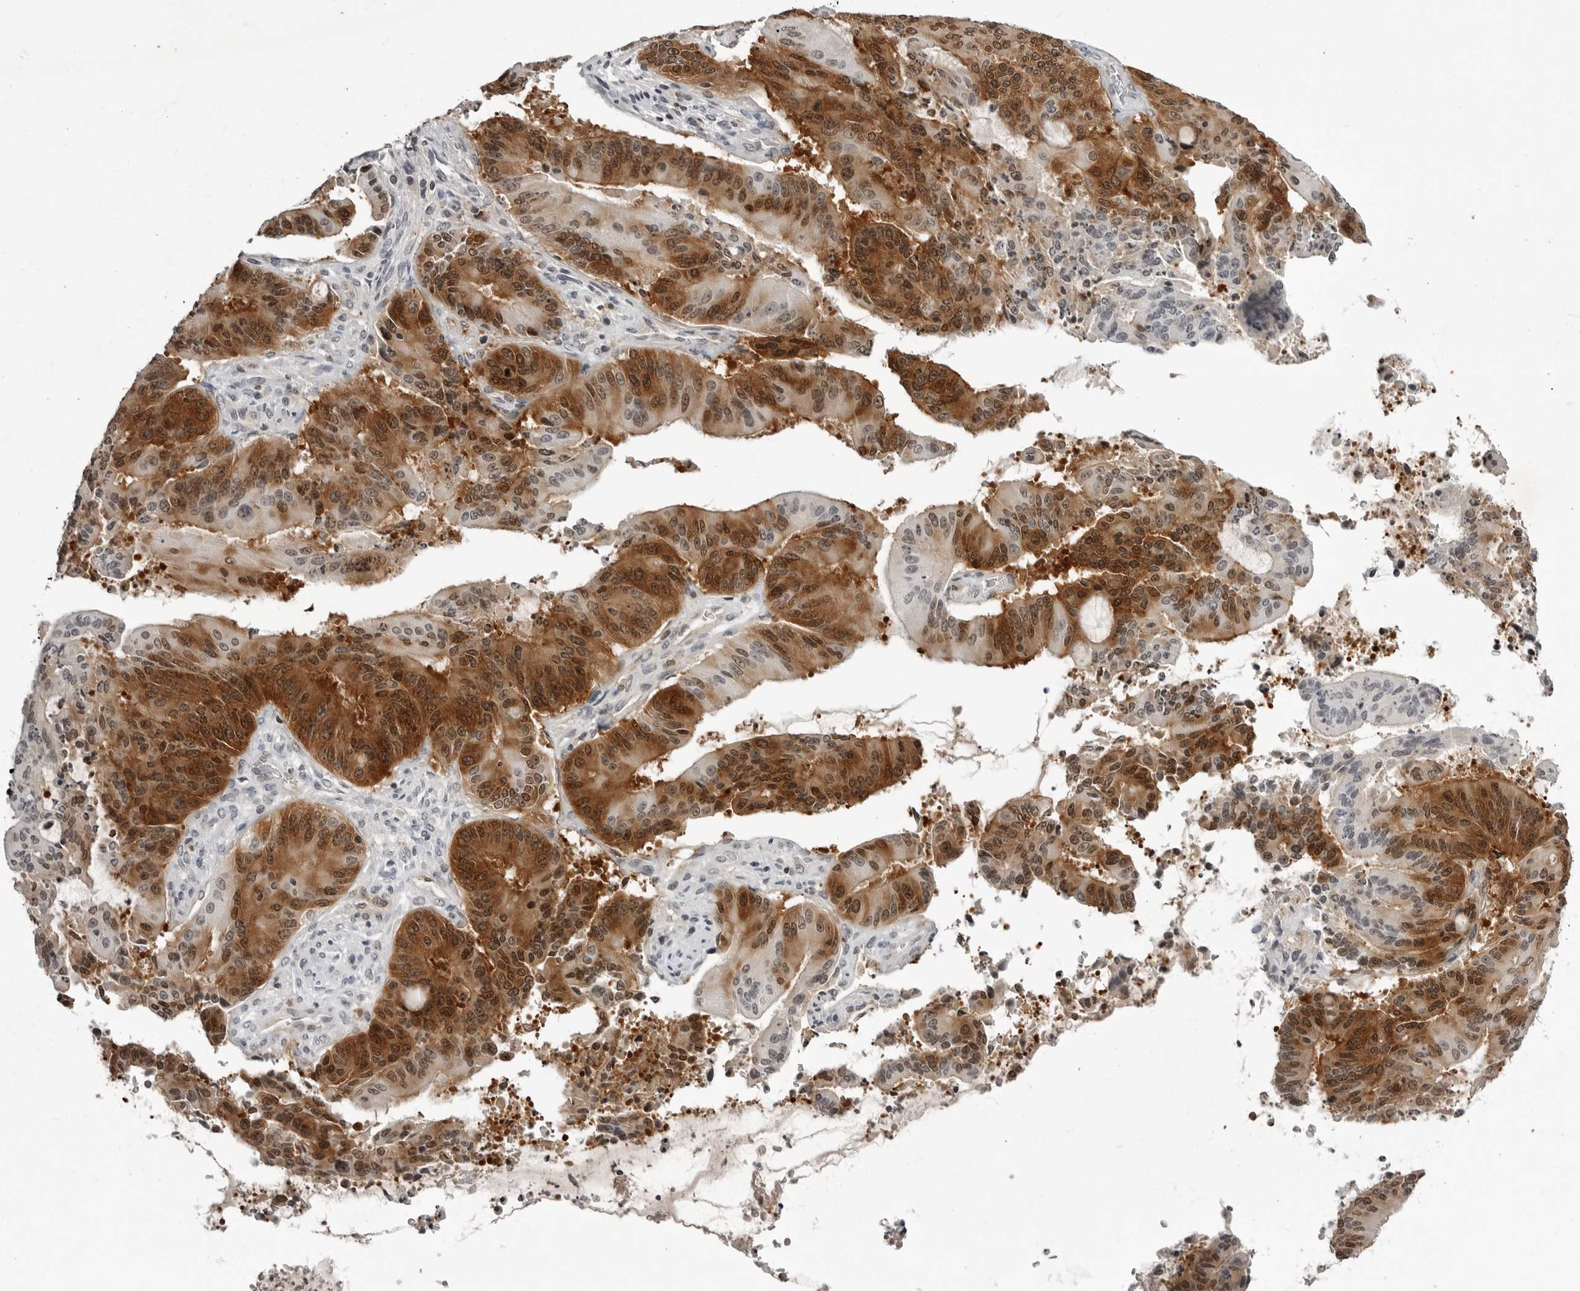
{"staining": {"intensity": "strong", "quantity": "25%-75%", "location": "cytoplasmic/membranous,nuclear"}, "tissue": "liver cancer", "cell_type": "Tumor cells", "image_type": "cancer", "snomed": [{"axis": "morphology", "description": "Normal tissue, NOS"}, {"axis": "morphology", "description": "Cholangiocarcinoma"}, {"axis": "topography", "description": "Liver"}, {"axis": "topography", "description": "Peripheral nerve tissue"}], "caption": "High-power microscopy captured an immunohistochemistry histopathology image of liver cancer (cholangiocarcinoma), revealing strong cytoplasmic/membranous and nuclear expression in about 25%-75% of tumor cells.", "gene": "RRM1", "patient": {"sex": "female", "age": 73}}